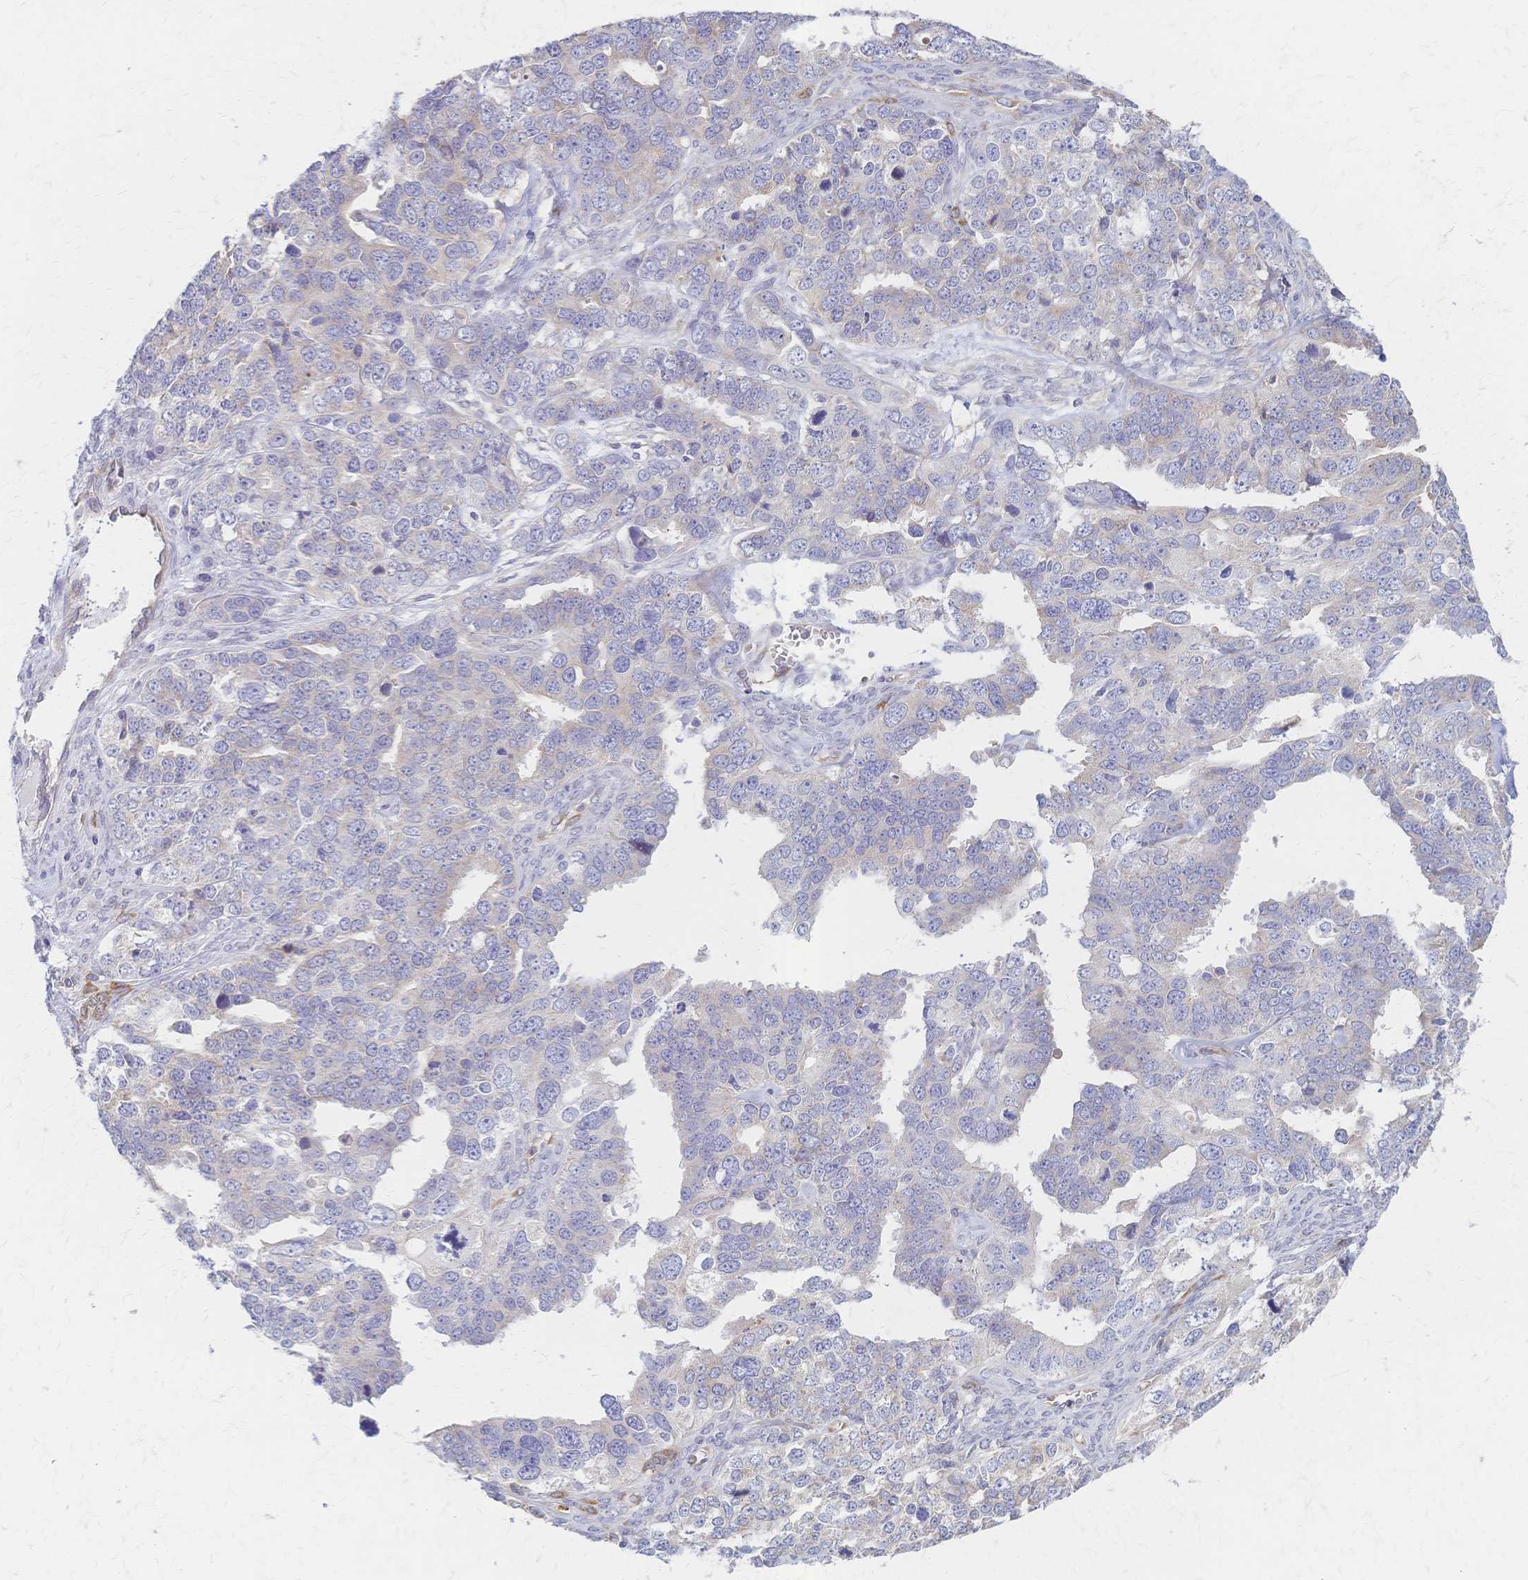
{"staining": {"intensity": "negative", "quantity": "none", "location": "none"}, "tissue": "ovarian cancer", "cell_type": "Tumor cells", "image_type": "cancer", "snomed": [{"axis": "morphology", "description": "Cystadenocarcinoma, serous, NOS"}, {"axis": "topography", "description": "Ovary"}], "caption": "This is an IHC micrograph of human ovarian cancer (serous cystadenocarcinoma). There is no positivity in tumor cells.", "gene": "CYB5A", "patient": {"sex": "female", "age": 76}}